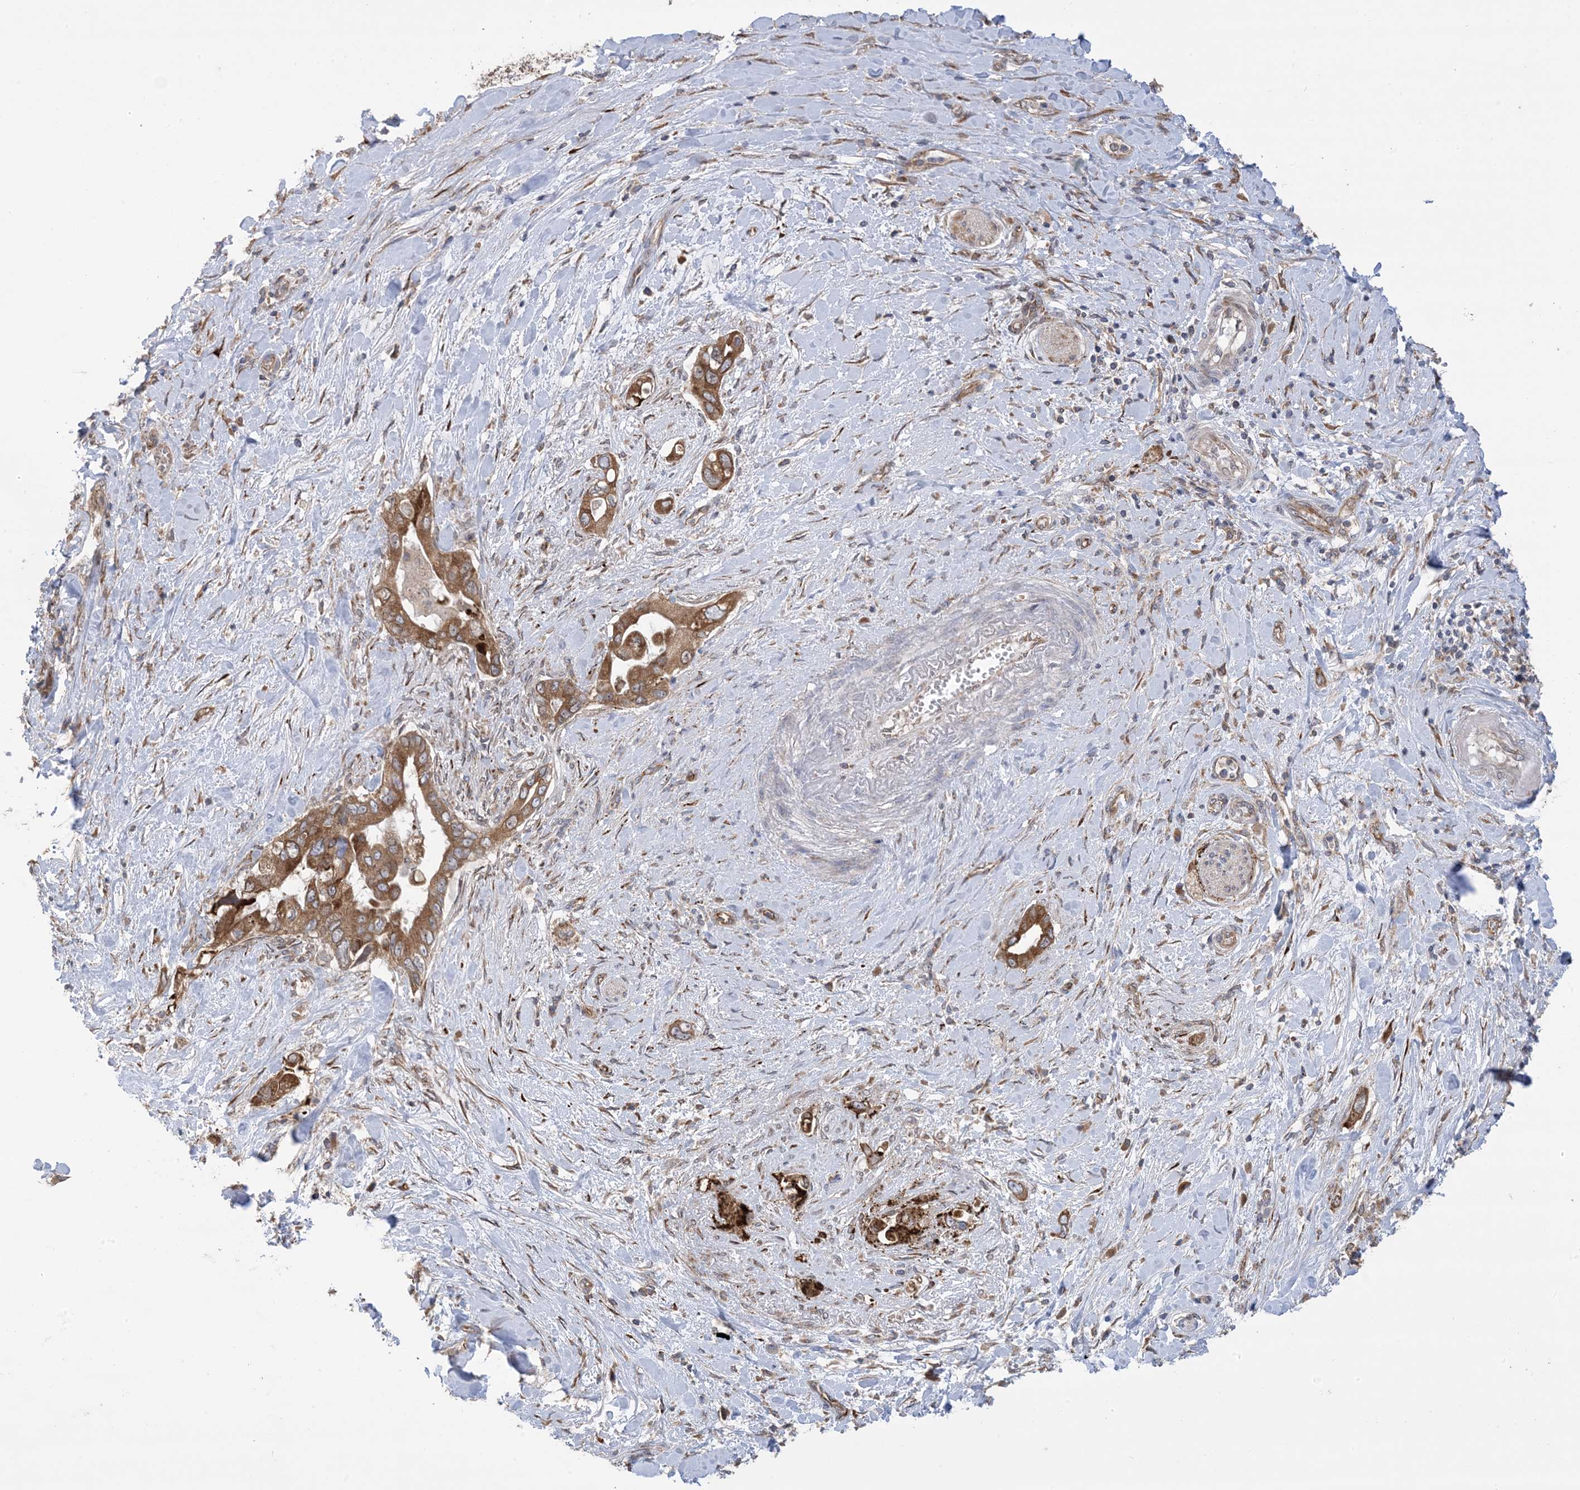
{"staining": {"intensity": "moderate", "quantity": ">75%", "location": "cytoplasmic/membranous"}, "tissue": "pancreatic cancer", "cell_type": "Tumor cells", "image_type": "cancer", "snomed": [{"axis": "morphology", "description": "Inflammation, NOS"}, {"axis": "morphology", "description": "Adenocarcinoma, NOS"}, {"axis": "topography", "description": "Pancreas"}], "caption": "A photomicrograph showing moderate cytoplasmic/membranous expression in approximately >75% of tumor cells in pancreatic adenocarcinoma, as visualized by brown immunohistochemical staining.", "gene": "CLEC16A", "patient": {"sex": "female", "age": 56}}